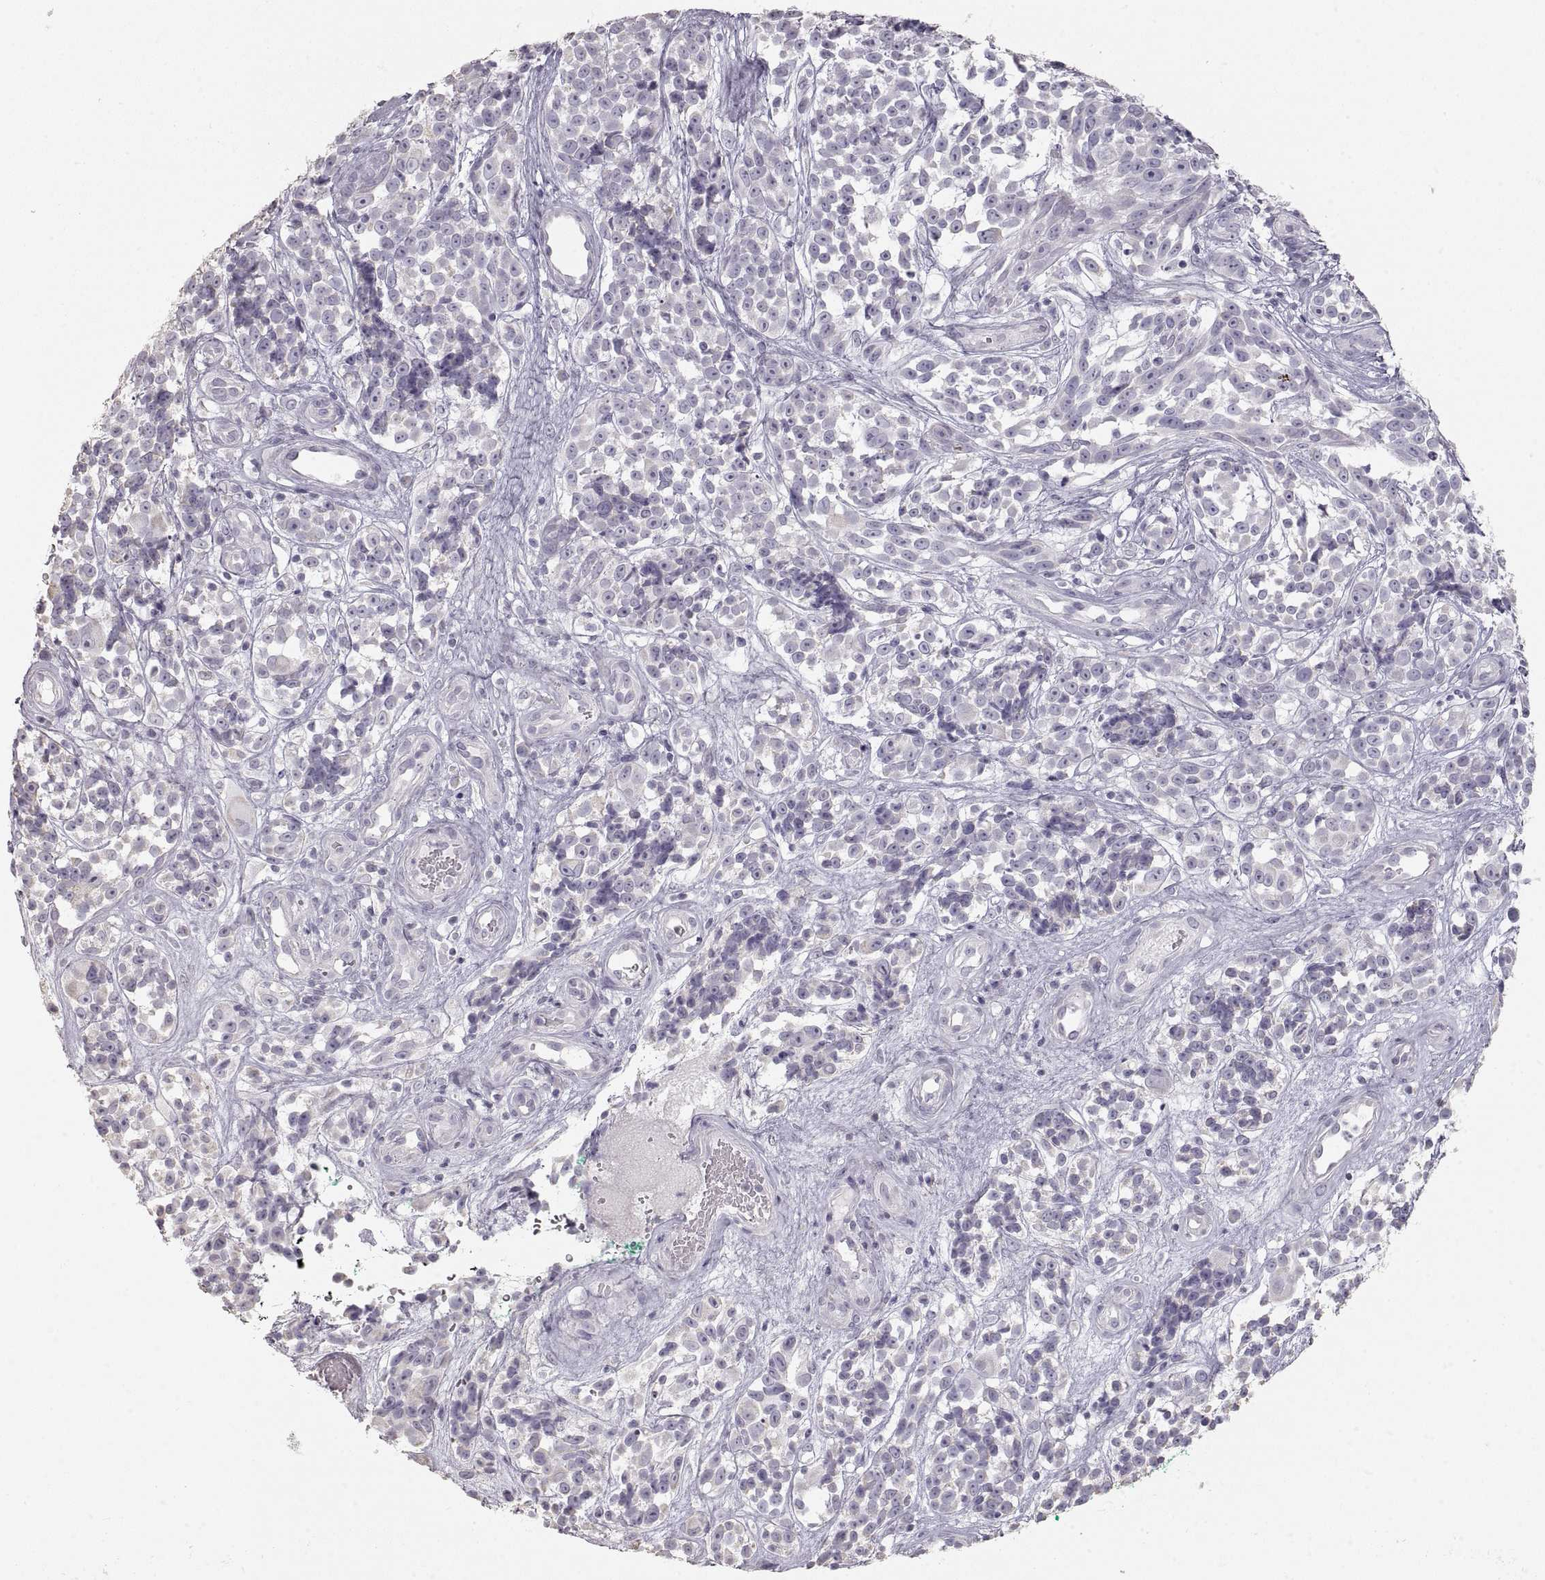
{"staining": {"intensity": "negative", "quantity": "none", "location": "none"}, "tissue": "melanoma", "cell_type": "Tumor cells", "image_type": "cancer", "snomed": [{"axis": "morphology", "description": "Malignant melanoma, NOS"}, {"axis": "topography", "description": "Skin"}], "caption": "IHC of human melanoma displays no positivity in tumor cells. Brightfield microscopy of IHC stained with DAB (brown) and hematoxylin (blue), captured at high magnification.", "gene": "ZP3", "patient": {"sex": "female", "age": 88}}